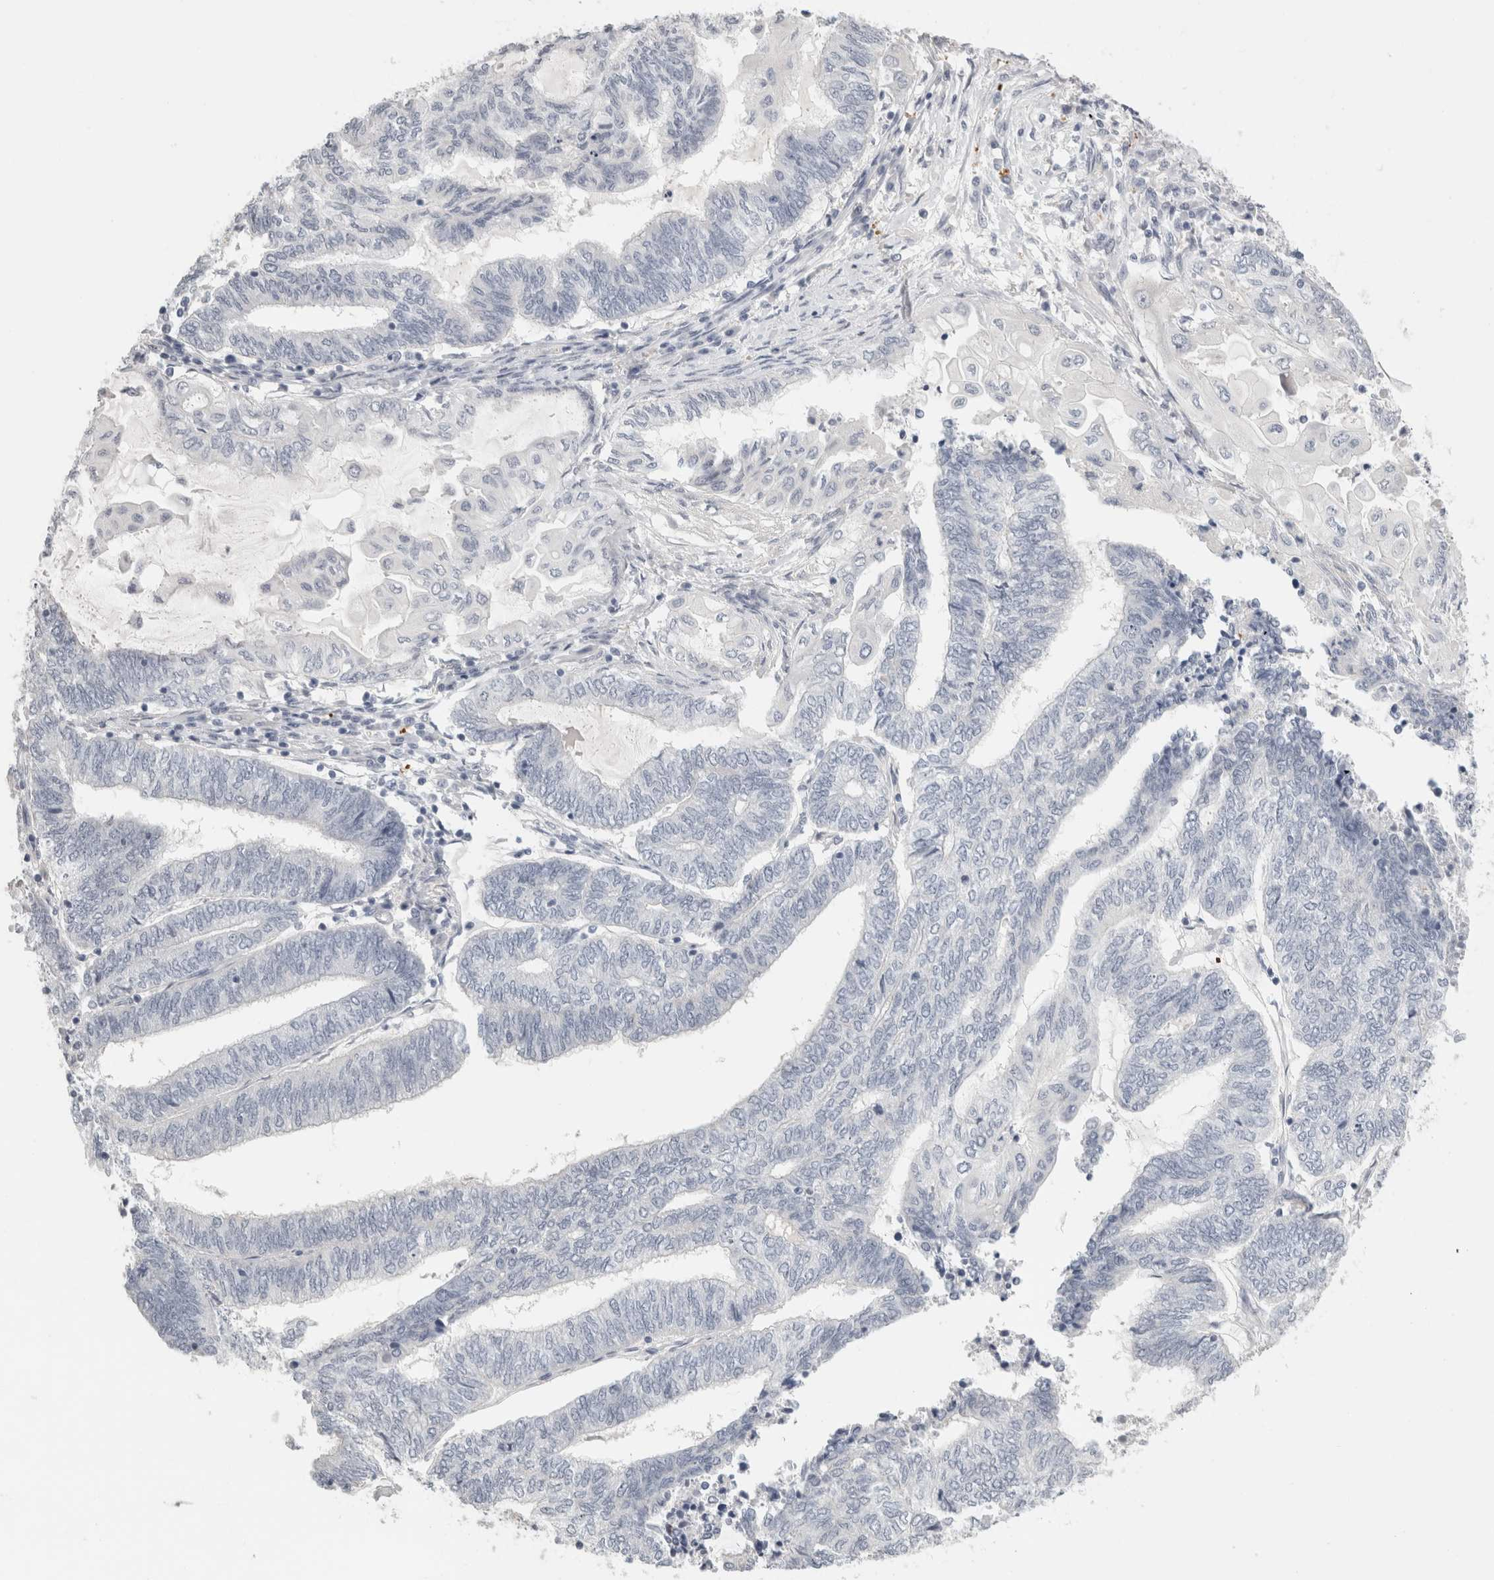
{"staining": {"intensity": "negative", "quantity": "none", "location": "none"}, "tissue": "endometrial cancer", "cell_type": "Tumor cells", "image_type": "cancer", "snomed": [{"axis": "morphology", "description": "Adenocarcinoma, NOS"}, {"axis": "topography", "description": "Uterus"}, {"axis": "topography", "description": "Endometrium"}], "caption": "There is no significant expression in tumor cells of endometrial cancer.", "gene": "FBLIM1", "patient": {"sex": "female", "age": 70}}